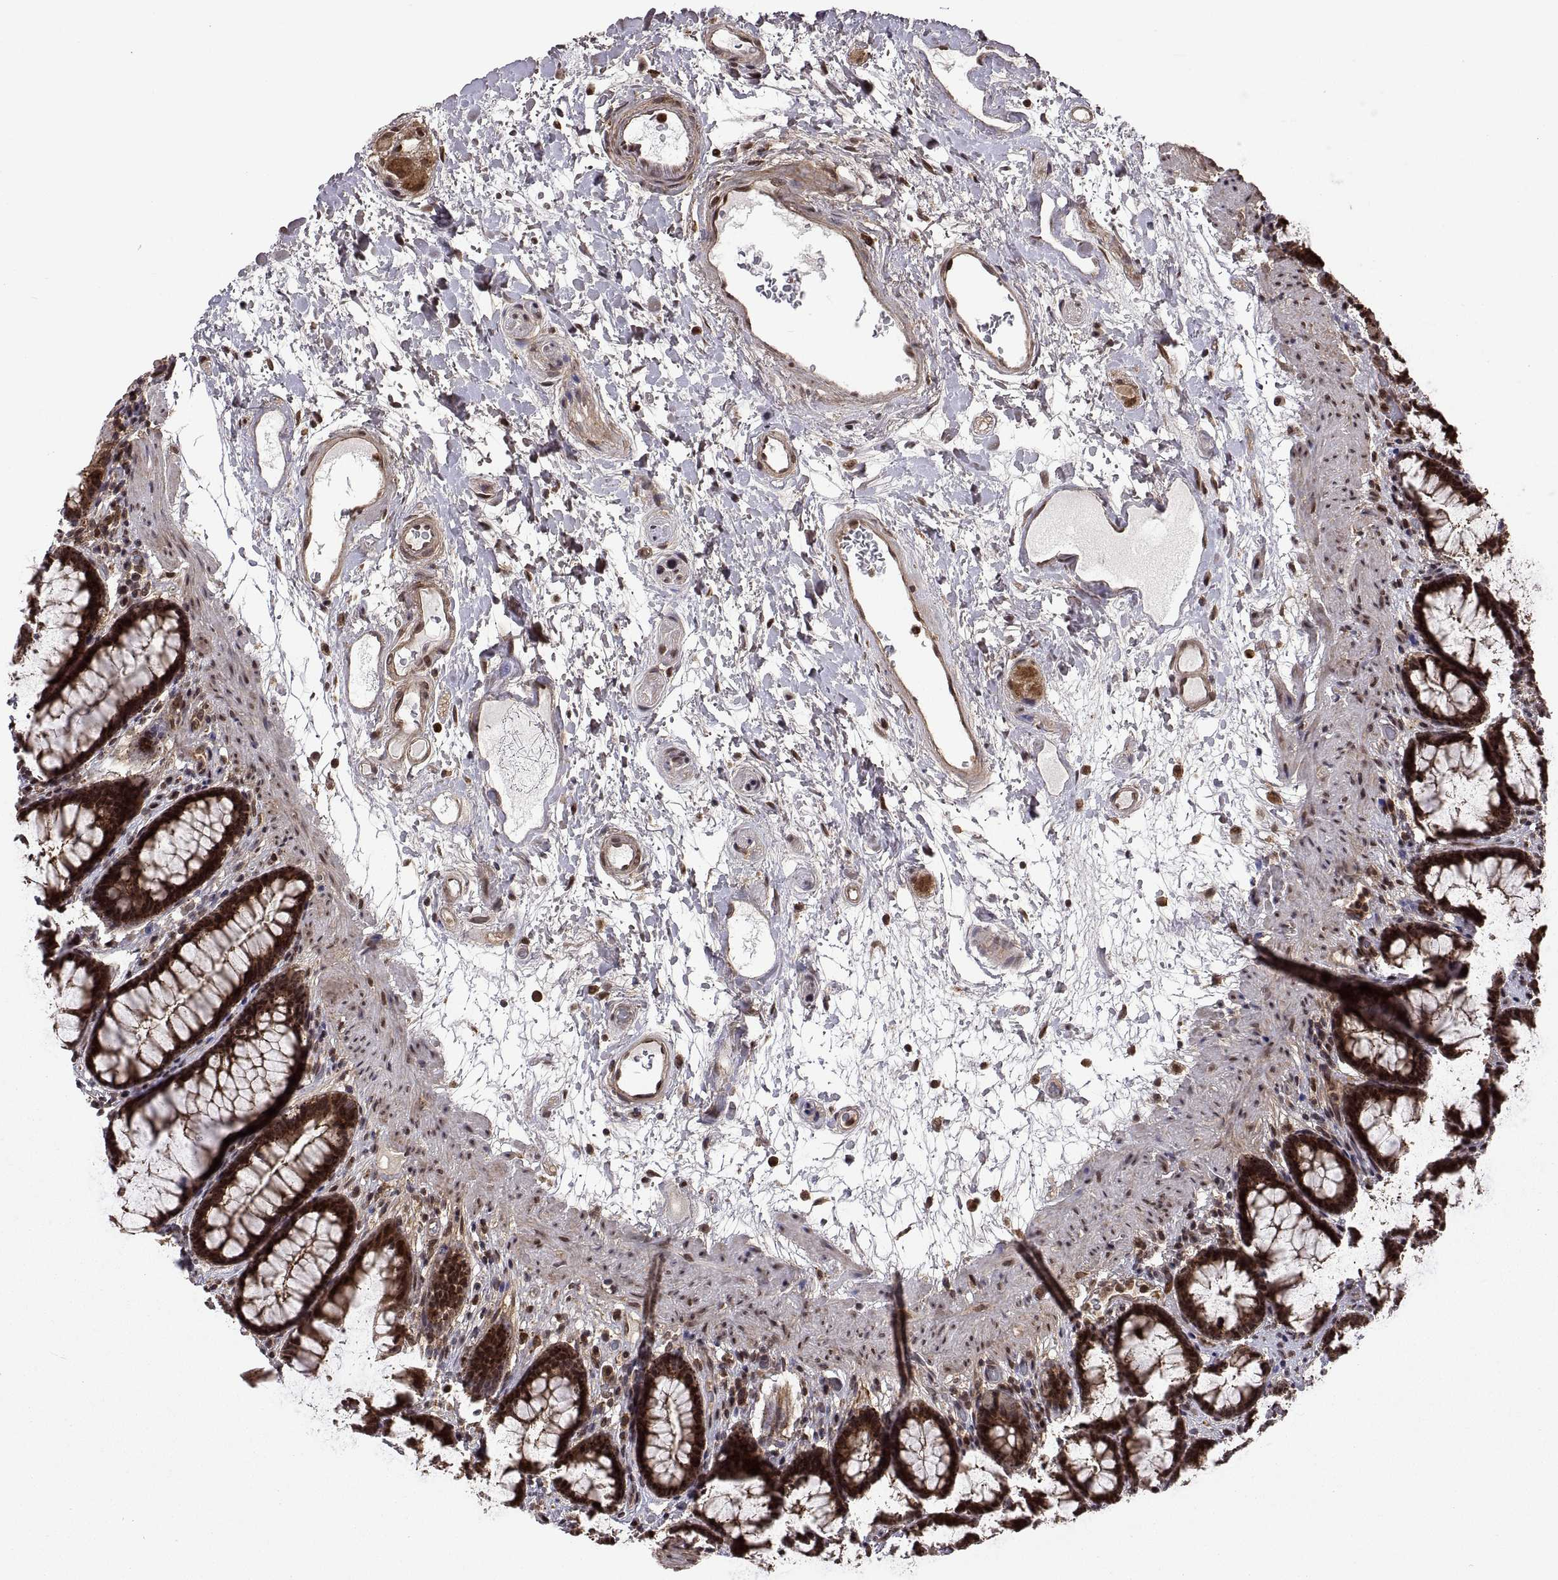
{"staining": {"intensity": "strong", "quantity": ">75%", "location": "cytoplasmic/membranous"}, "tissue": "rectum", "cell_type": "Glandular cells", "image_type": "normal", "snomed": [{"axis": "morphology", "description": "Normal tissue, NOS"}, {"axis": "topography", "description": "Rectum"}], "caption": "This micrograph reveals immunohistochemistry staining of benign rectum, with high strong cytoplasmic/membranous expression in approximately >75% of glandular cells.", "gene": "ZNRF2", "patient": {"sex": "male", "age": 72}}